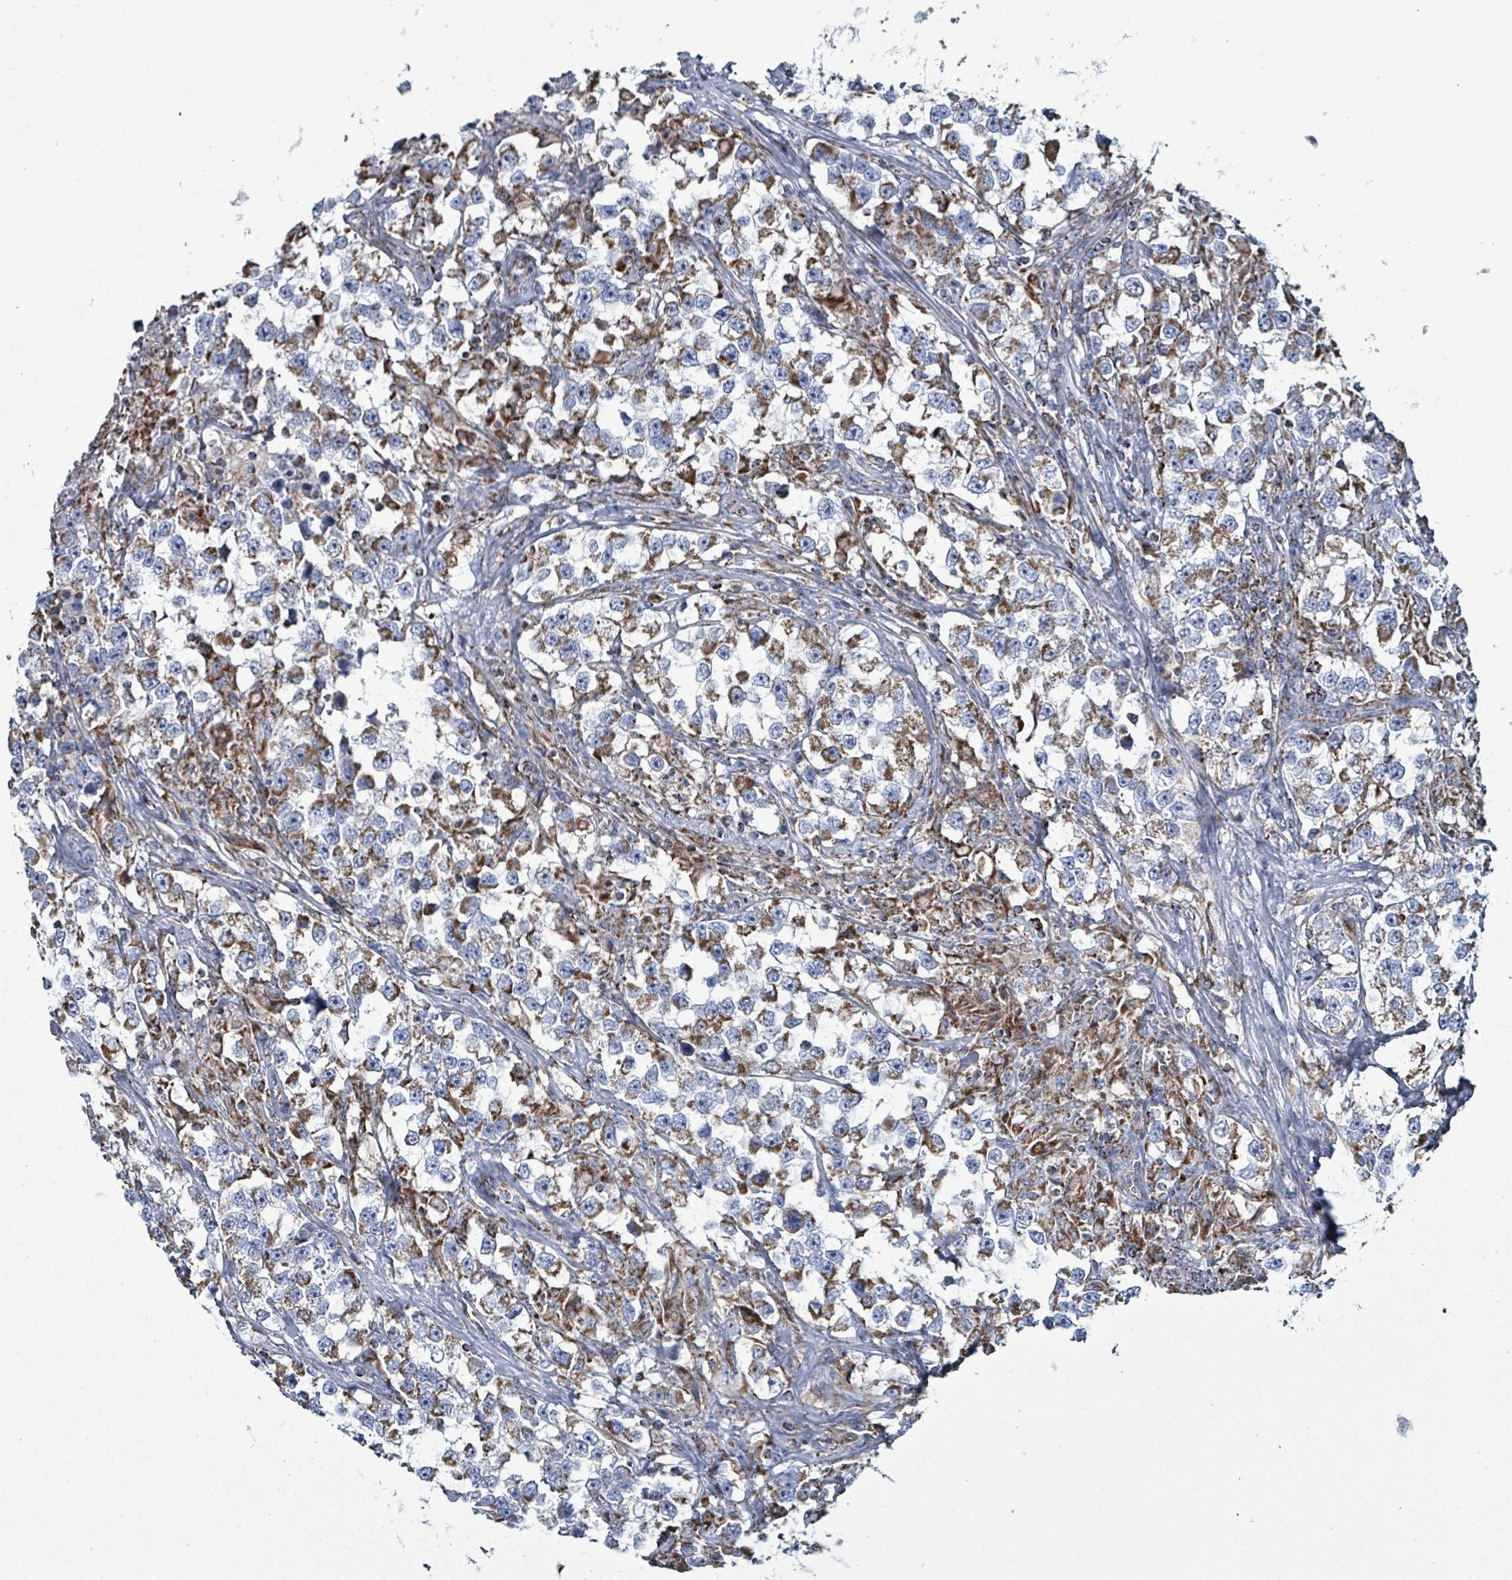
{"staining": {"intensity": "moderate", "quantity": ">75%", "location": "cytoplasmic/membranous"}, "tissue": "testis cancer", "cell_type": "Tumor cells", "image_type": "cancer", "snomed": [{"axis": "morphology", "description": "Seminoma, NOS"}, {"axis": "topography", "description": "Testis"}], "caption": "This photomicrograph demonstrates testis cancer (seminoma) stained with IHC to label a protein in brown. The cytoplasmic/membranous of tumor cells show moderate positivity for the protein. Nuclei are counter-stained blue.", "gene": "IDH3B", "patient": {"sex": "male", "age": 46}}